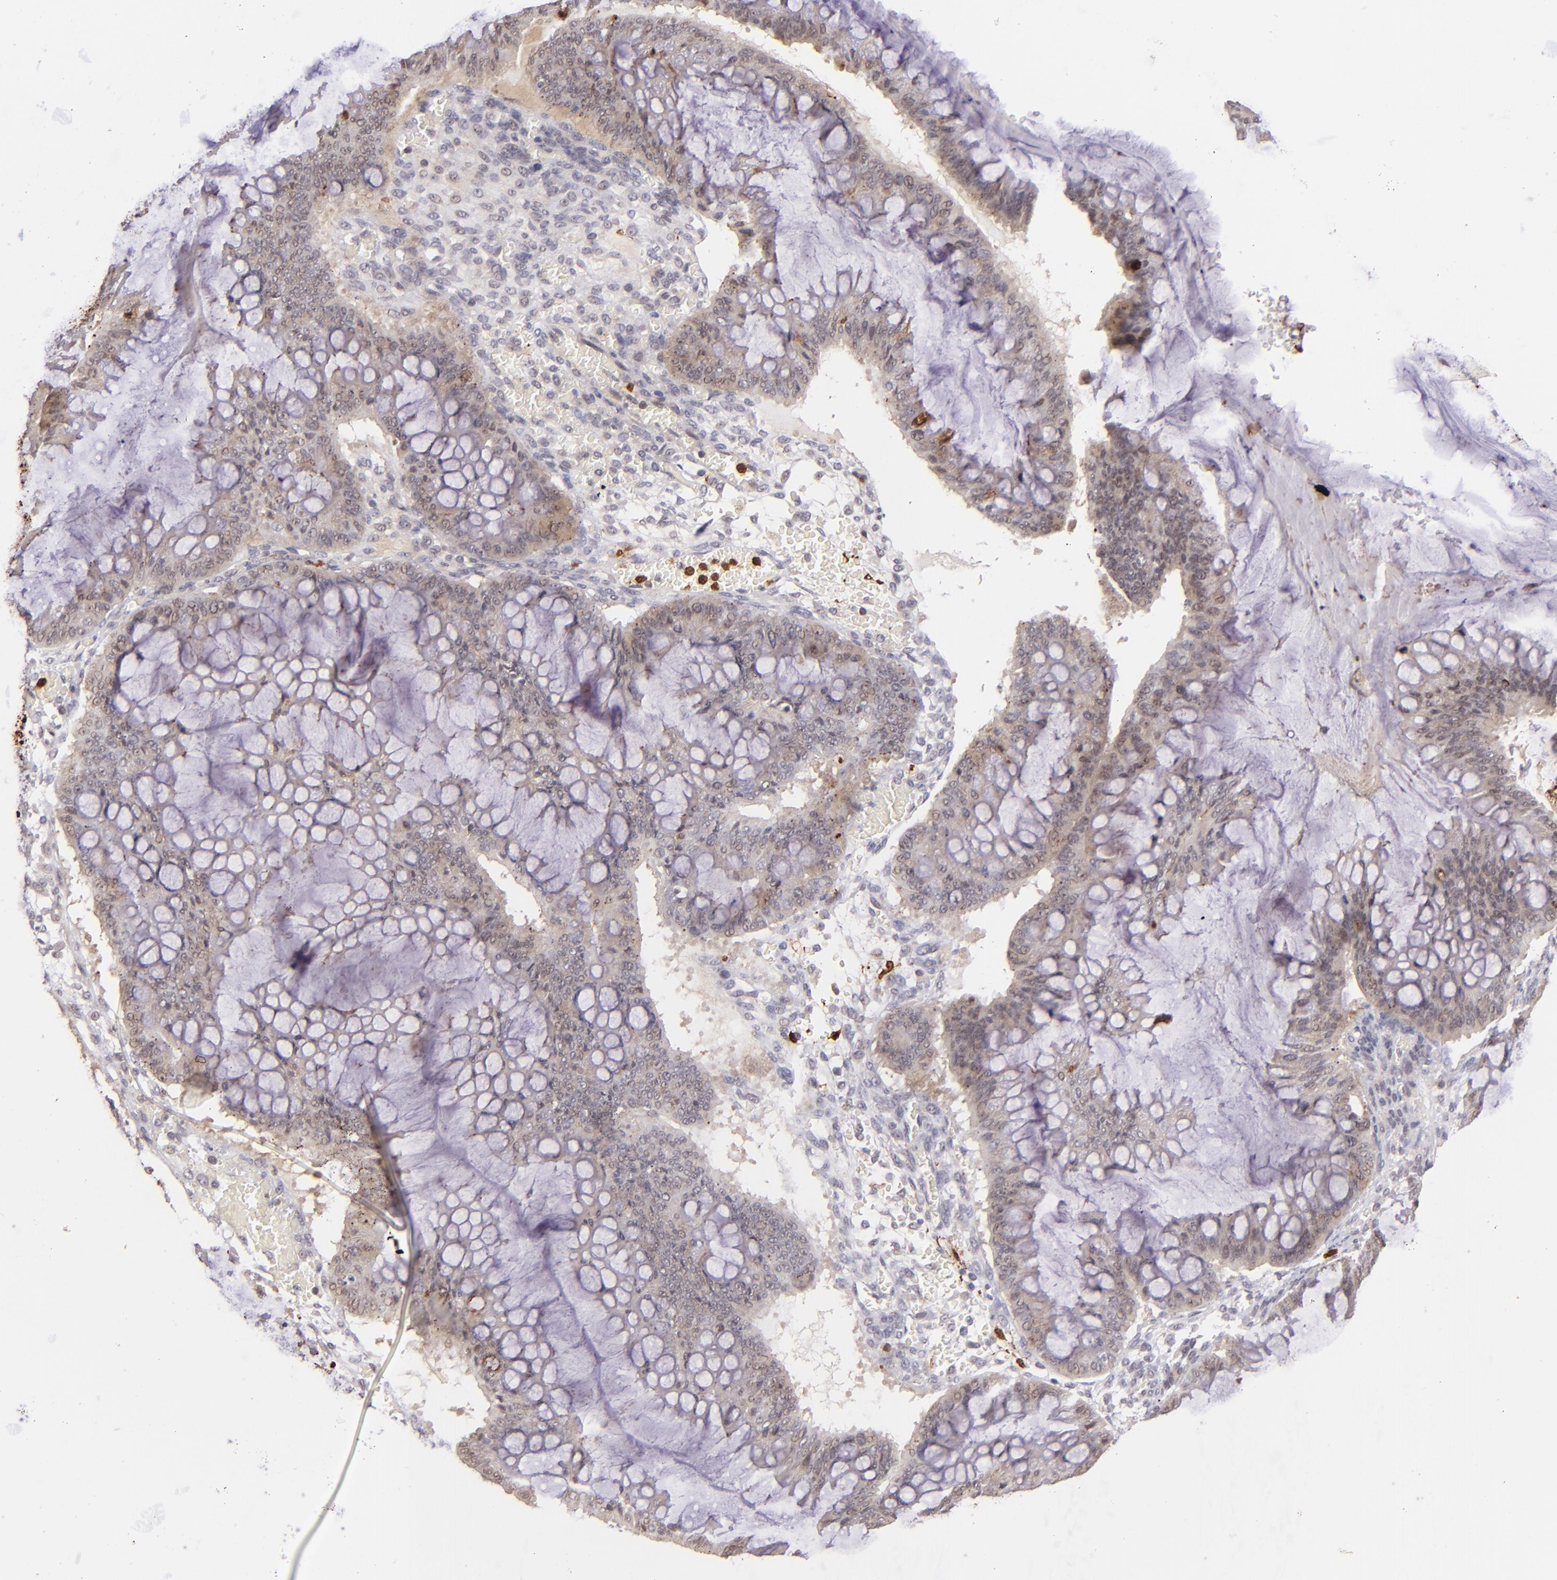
{"staining": {"intensity": "weak", "quantity": "<25%", "location": "cytoplasmic/membranous,nuclear"}, "tissue": "ovarian cancer", "cell_type": "Tumor cells", "image_type": "cancer", "snomed": [{"axis": "morphology", "description": "Cystadenocarcinoma, mucinous, NOS"}, {"axis": "topography", "description": "Ovary"}], "caption": "Mucinous cystadenocarcinoma (ovarian) stained for a protein using immunohistochemistry (IHC) shows no expression tumor cells.", "gene": "RXRG", "patient": {"sex": "female", "age": 73}}